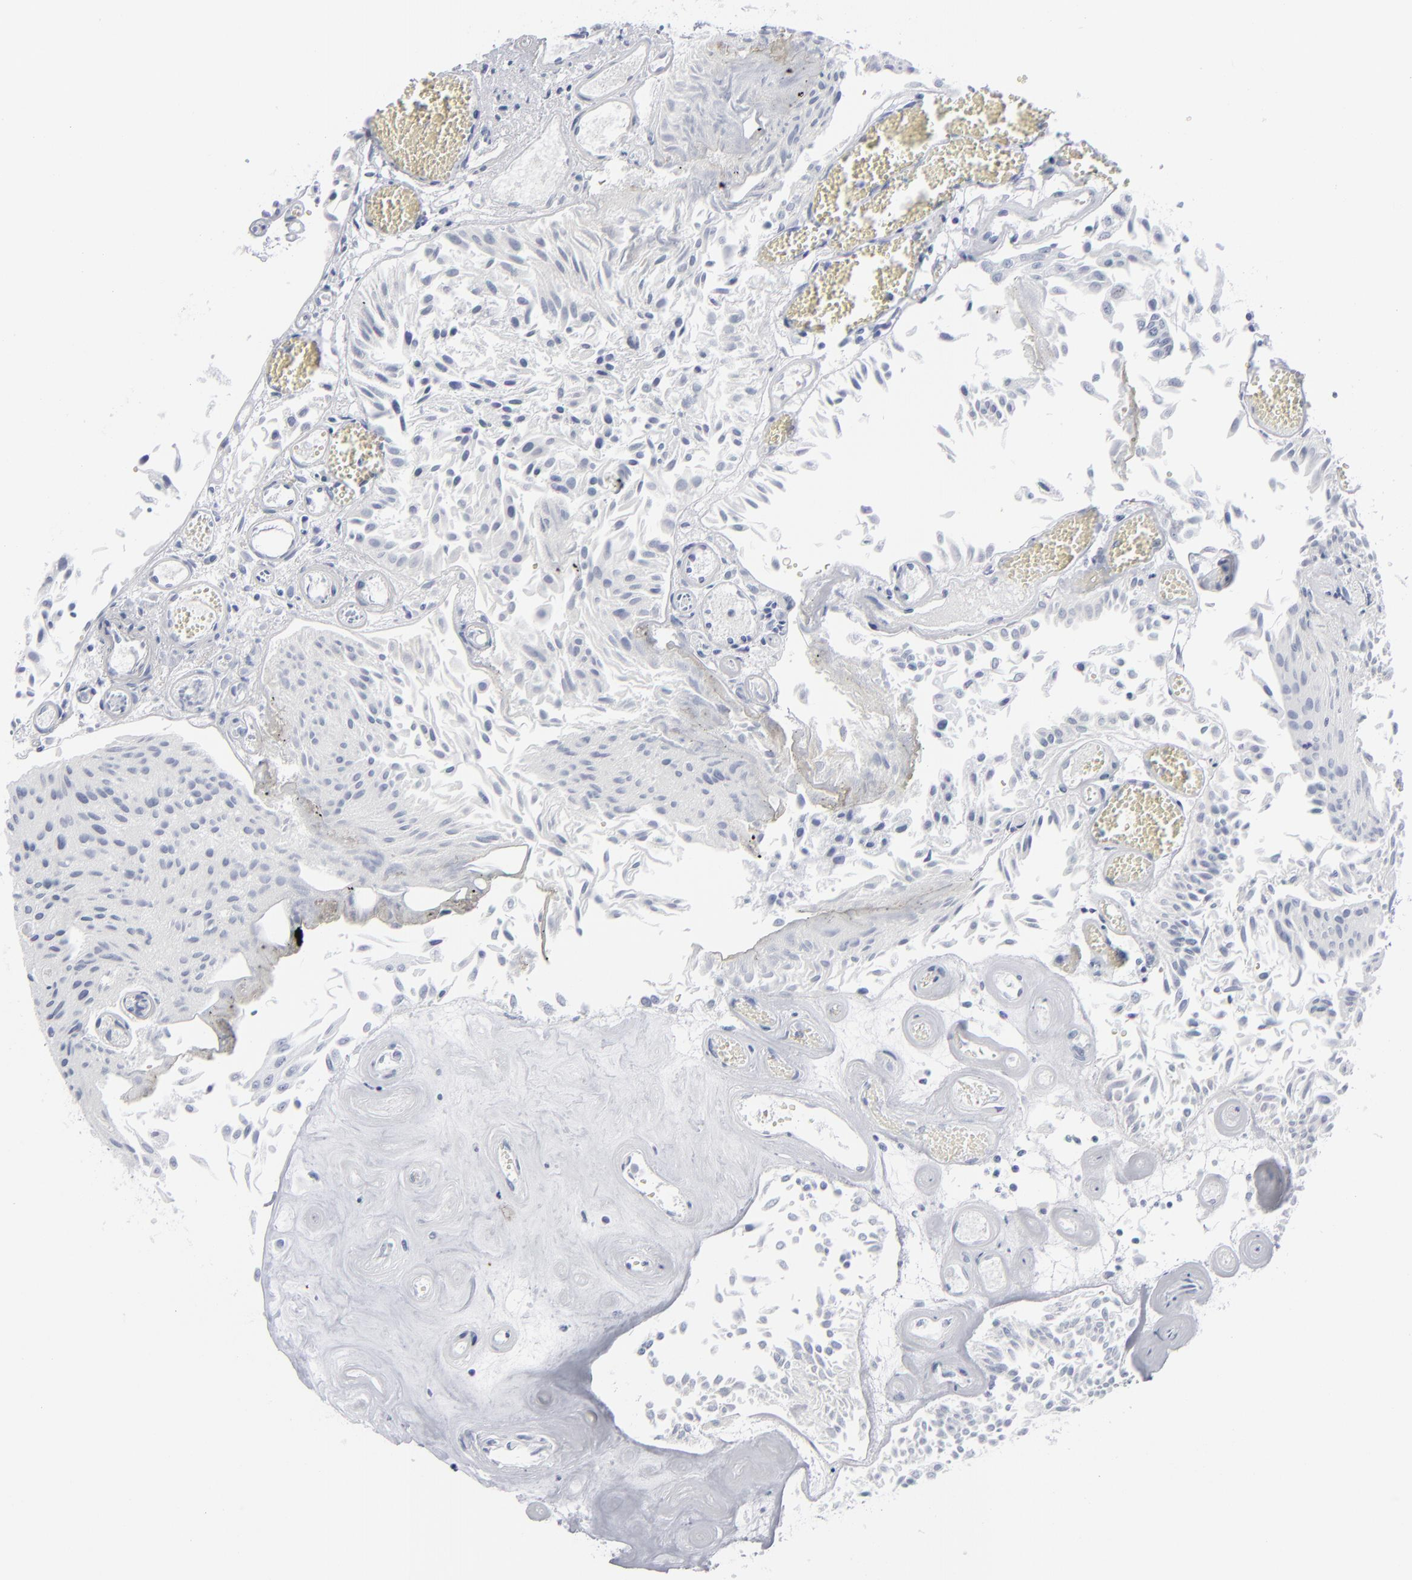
{"staining": {"intensity": "negative", "quantity": "none", "location": "none"}, "tissue": "urothelial cancer", "cell_type": "Tumor cells", "image_type": "cancer", "snomed": [{"axis": "morphology", "description": "Urothelial carcinoma, Low grade"}, {"axis": "topography", "description": "Urinary bladder"}], "caption": "Immunohistochemistry of human urothelial cancer exhibits no positivity in tumor cells.", "gene": "MSLN", "patient": {"sex": "male", "age": 86}}